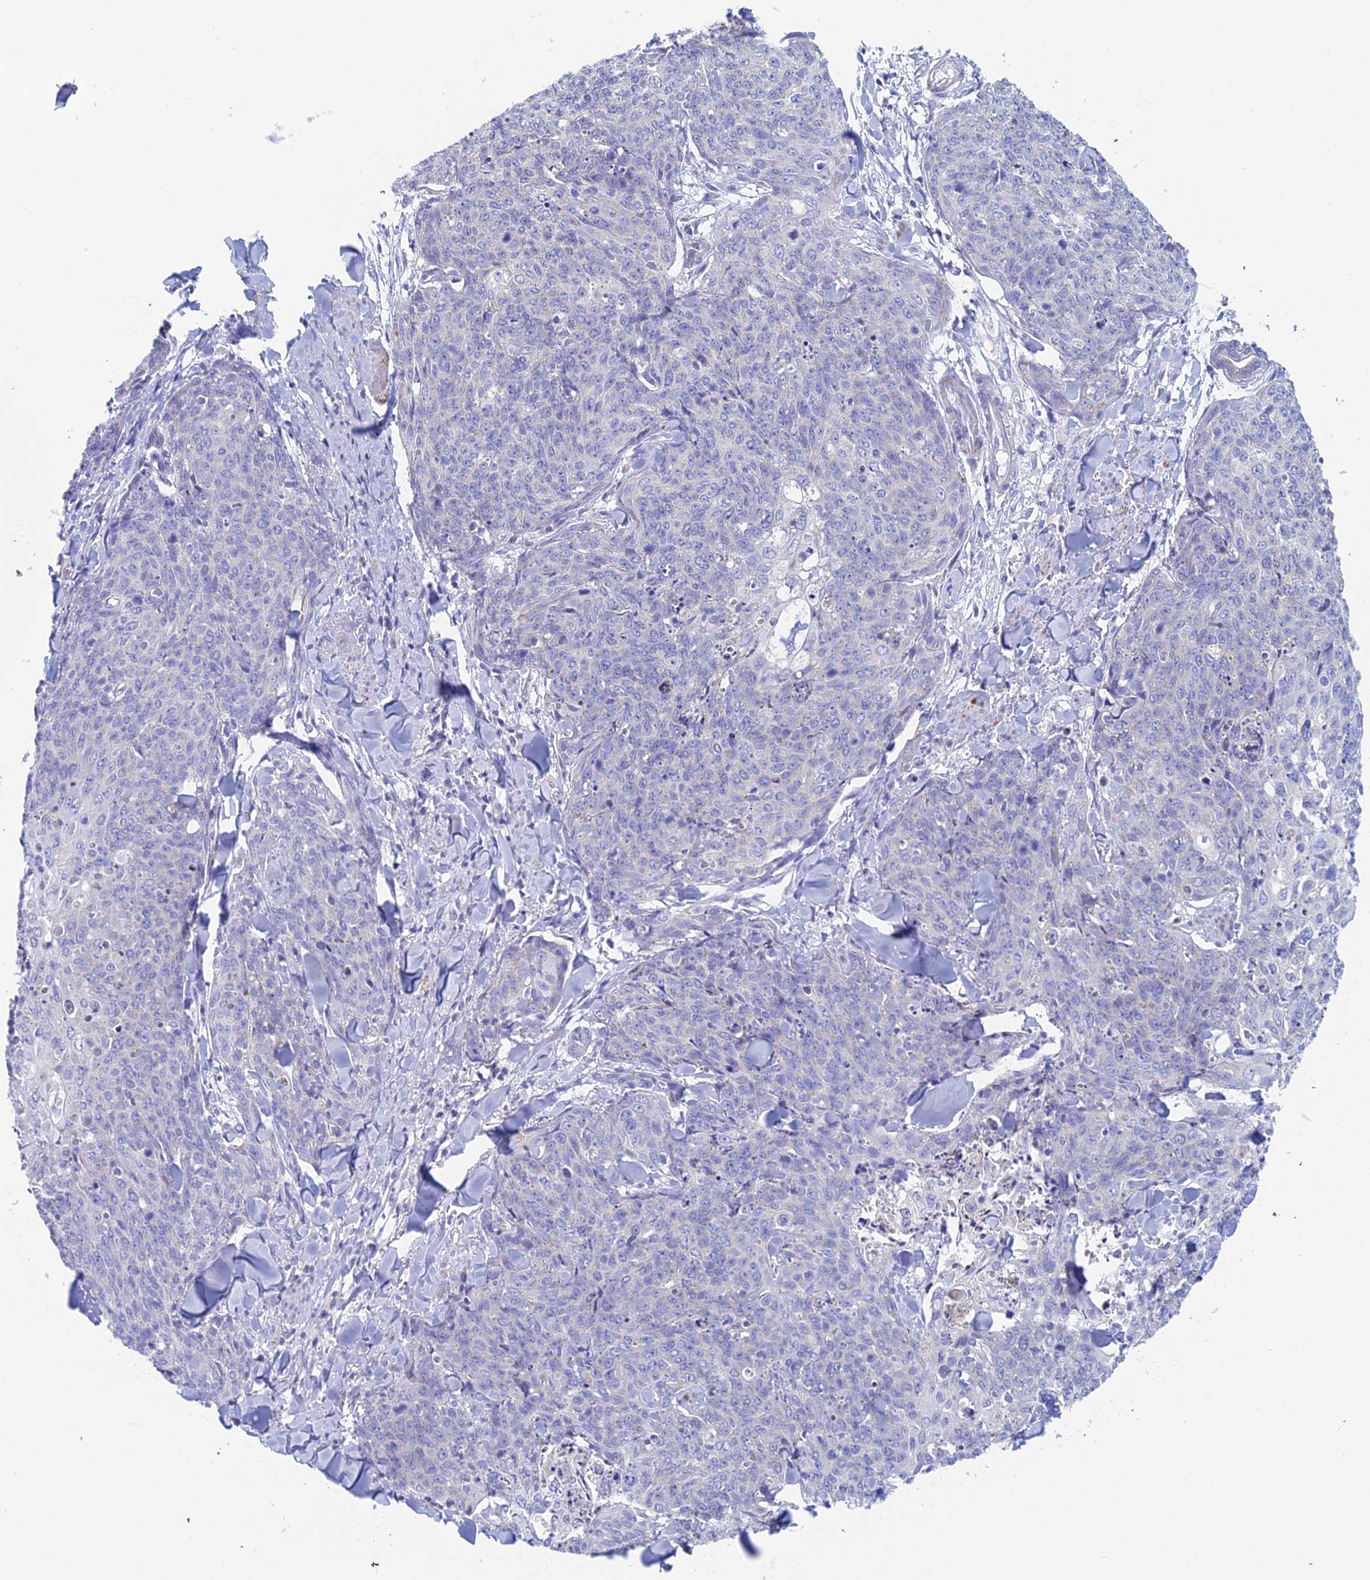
{"staining": {"intensity": "negative", "quantity": "none", "location": "none"}, "tissue": "skin cancer", "cell_type": "Tumor cells", "image_type": "cancer", "snomed": [{"axis": "morphology", "description": "Squamous cell carcinoma, NOS"}, {"axis": "topography", "description": "Skin"}, {"axis": "topography", "description": "Vulva"}], "caption": "IHC of human skin squamous cell carcinoma demonstrates no positivity in tumor cells.", "gene": "ACSM1", "patient": {"sex": "female", "age": 85}}